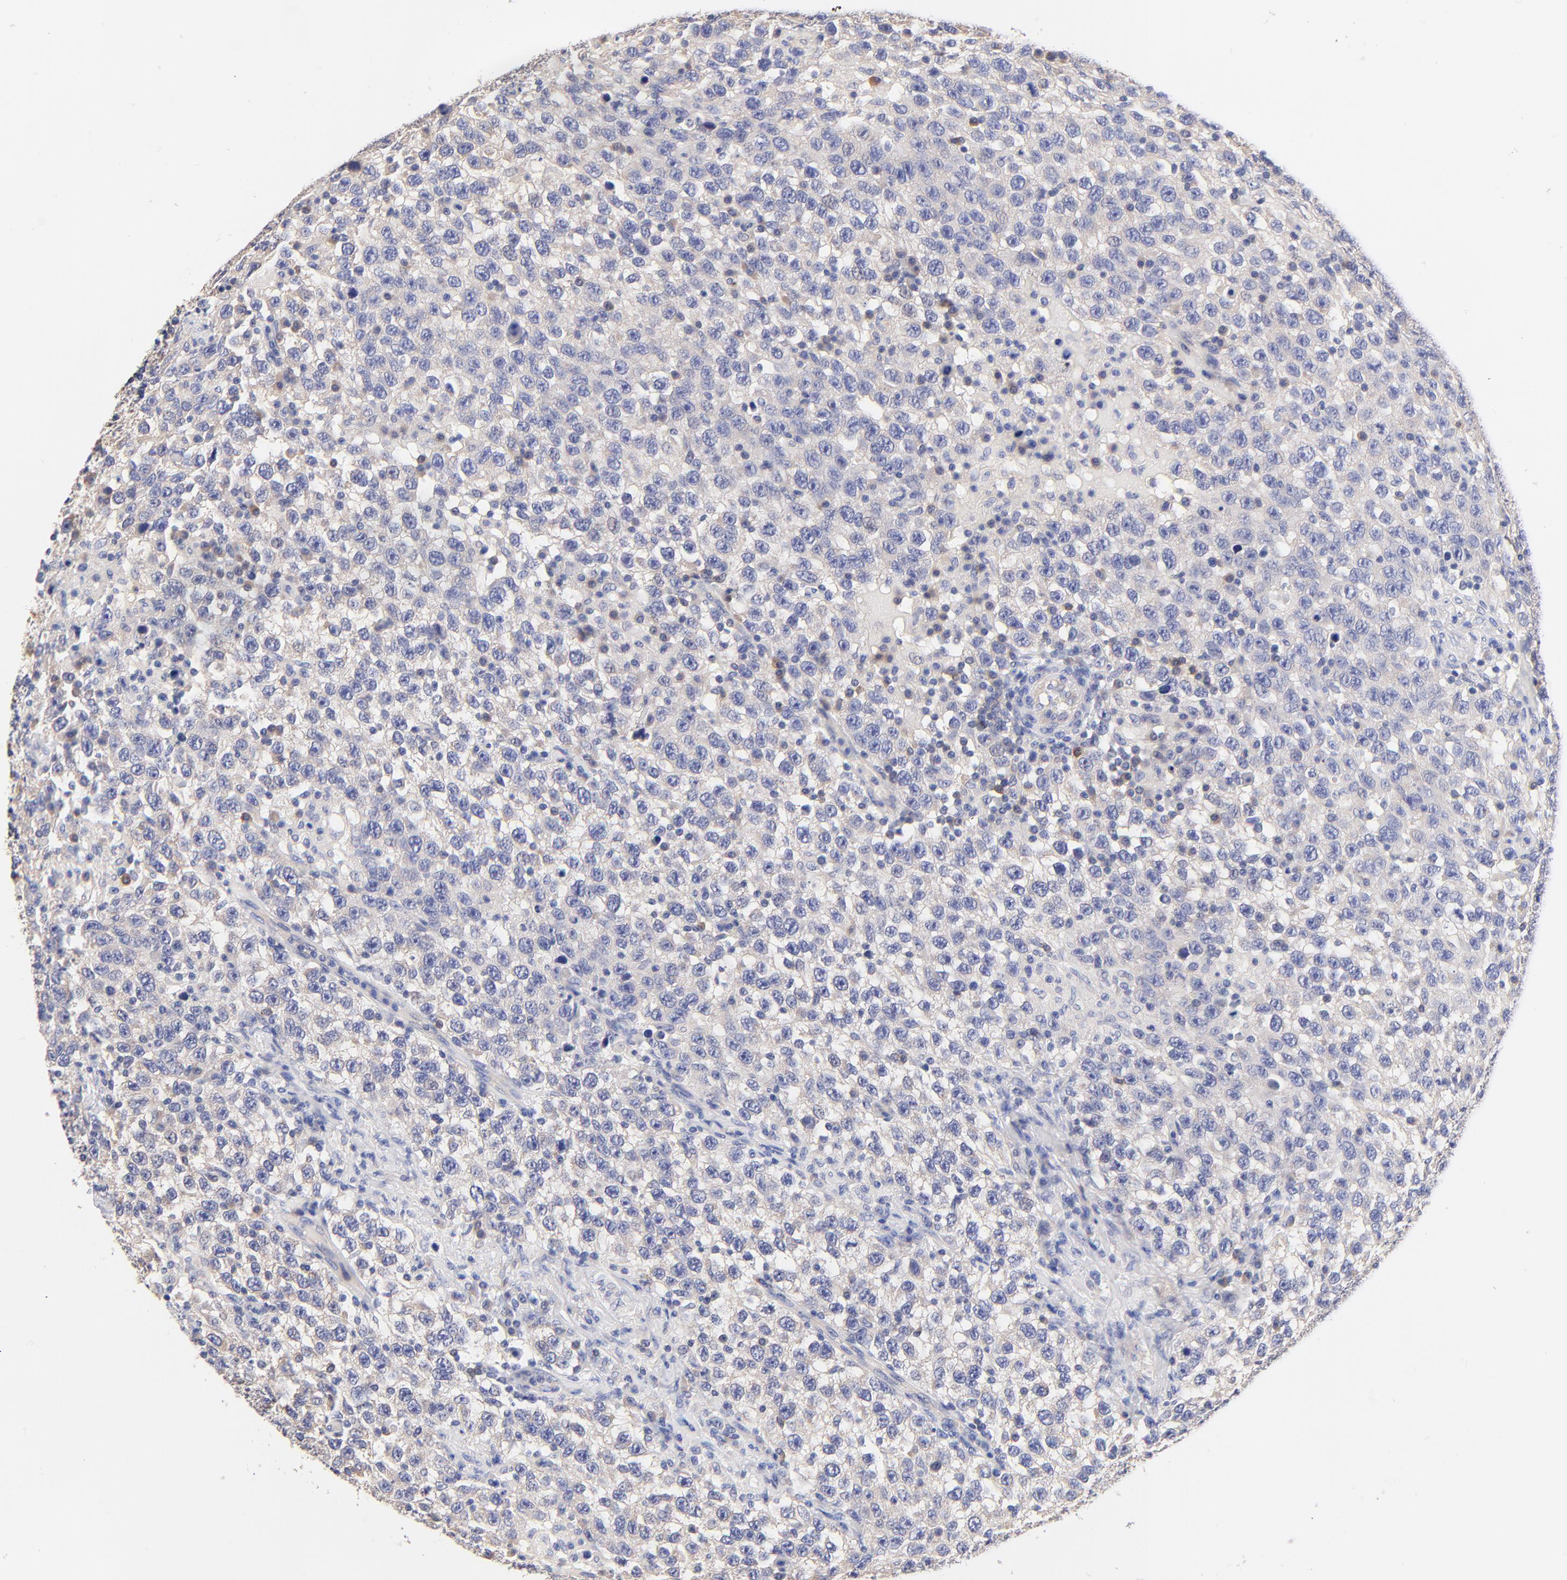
{"staining": {"intensity": "weak", "quantity": ">75%", "location": "cytoplasmic/membranous"}, "tissue": "testis cancer", "cell_type": "Tumor cells", "image_type": "cancer", "snomed": [{"axis": "morphology", "description": "Seminoma, NOS"}, {"axis": "topography", "description": "Testis"}], "caption": "Testis cancer (seminoma) stained with immunohistochemistry displays weak cytoplasmic/membranous positivity in approximately >75% of tumor cells.", "gene": "TNFRSF13C", "patient": {"sex": "male", "age": 41}}